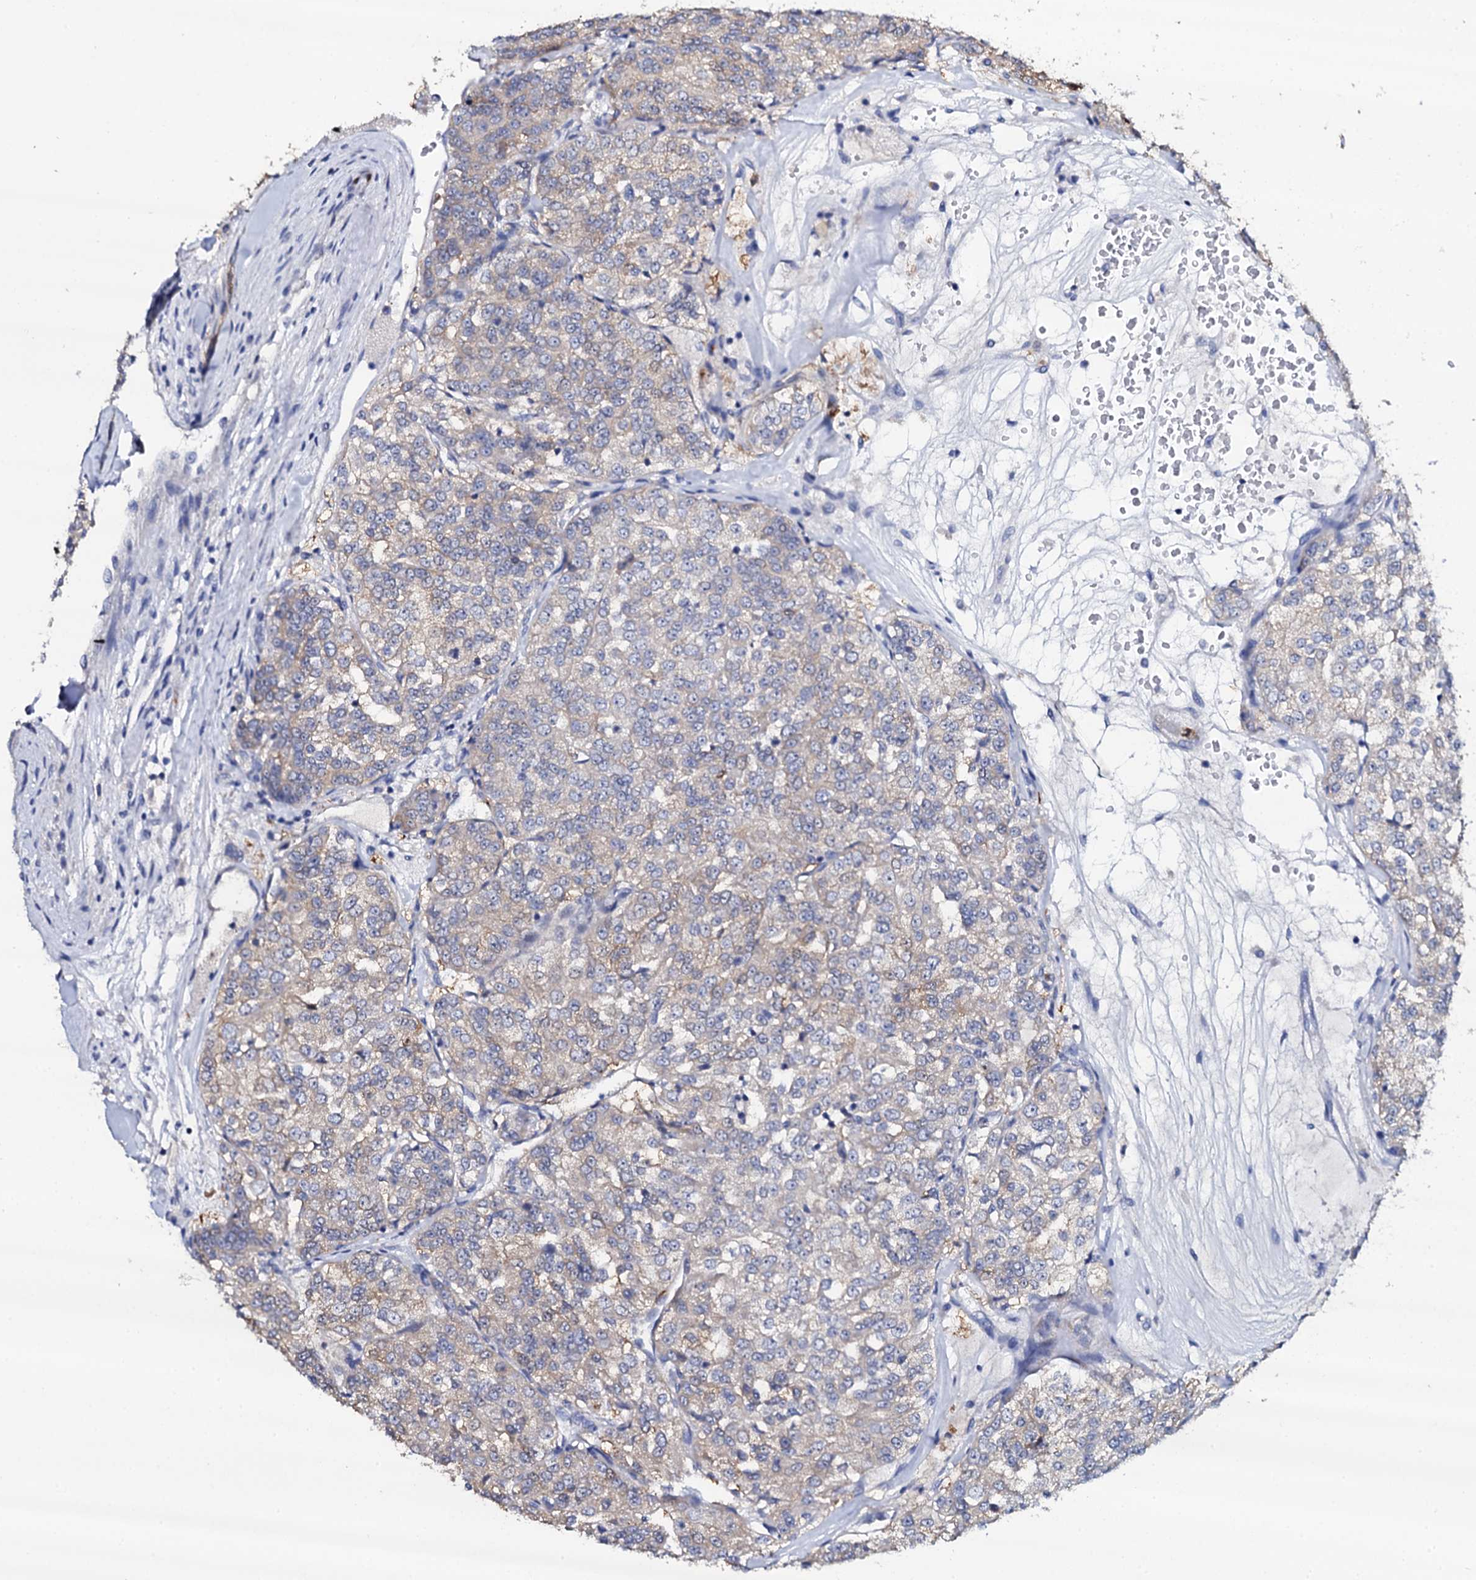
{"staining": {"intensity": "weak", "quantity": "<25%", "location": "cytoplasmic/membranous"}, "tissue": "renal cancer", "cell_type": "Tumor cells", "image_type": "cancer", "snomed": [{"axis": "morphology", "description": "Adenocarcinoma, NOS"}, {"axis": "topography", "description": "Kidney"}], "caption": "The immunohistochemistry photomicrograph has no significant positivity in tumor cells of renal cancer tissue. The staining was performed using DAB to visualize the protein expression in brown, while the nuclei were stained in blue with hematoxylin (Magnification: 20x).", "gene": "NAA16", "patient": {"sex": "female", "age": 63}}